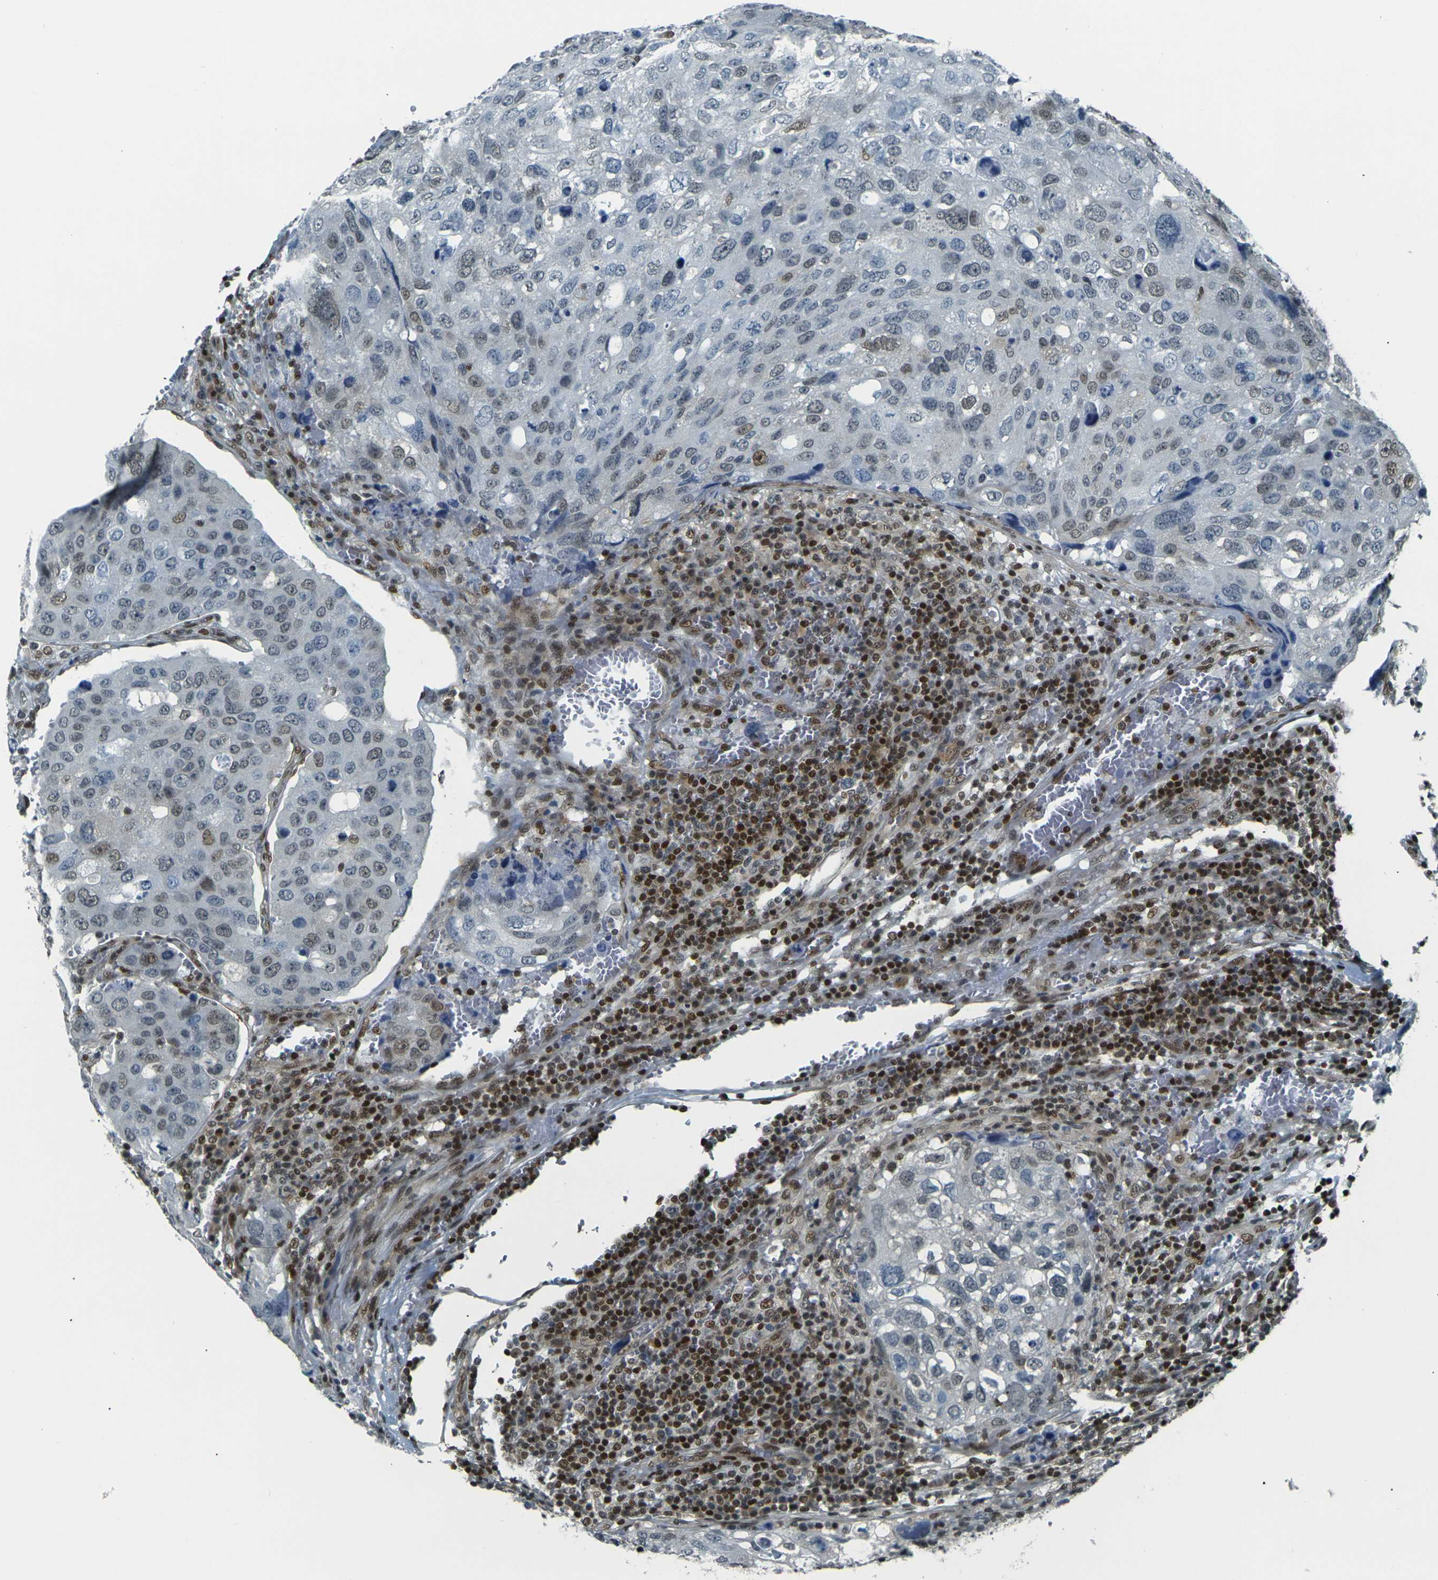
{"staining": {"intensity": "weak", "quantity": "<25%", "location": "nuclear"}, "tissue": "urothelial cancer", "cell_type": "Tumor cells", "image_type": "cancer", "snomed": [{"axis": "morphology", "description": "Urothelial carcinoma, High grade"}, {"axis": "topography", "description": "Lymph node"}, {"axis": "topography", "description": "Urinary bladder"}], "caption": "This histopathology image is of urothelial cancer stained with IHC to label a protein in brown with the nuclei are counter-stained blue. There is no staining in tumor cells.", "gene": "NHEJ1", "patient": {"sex": "male", "age": 51}}